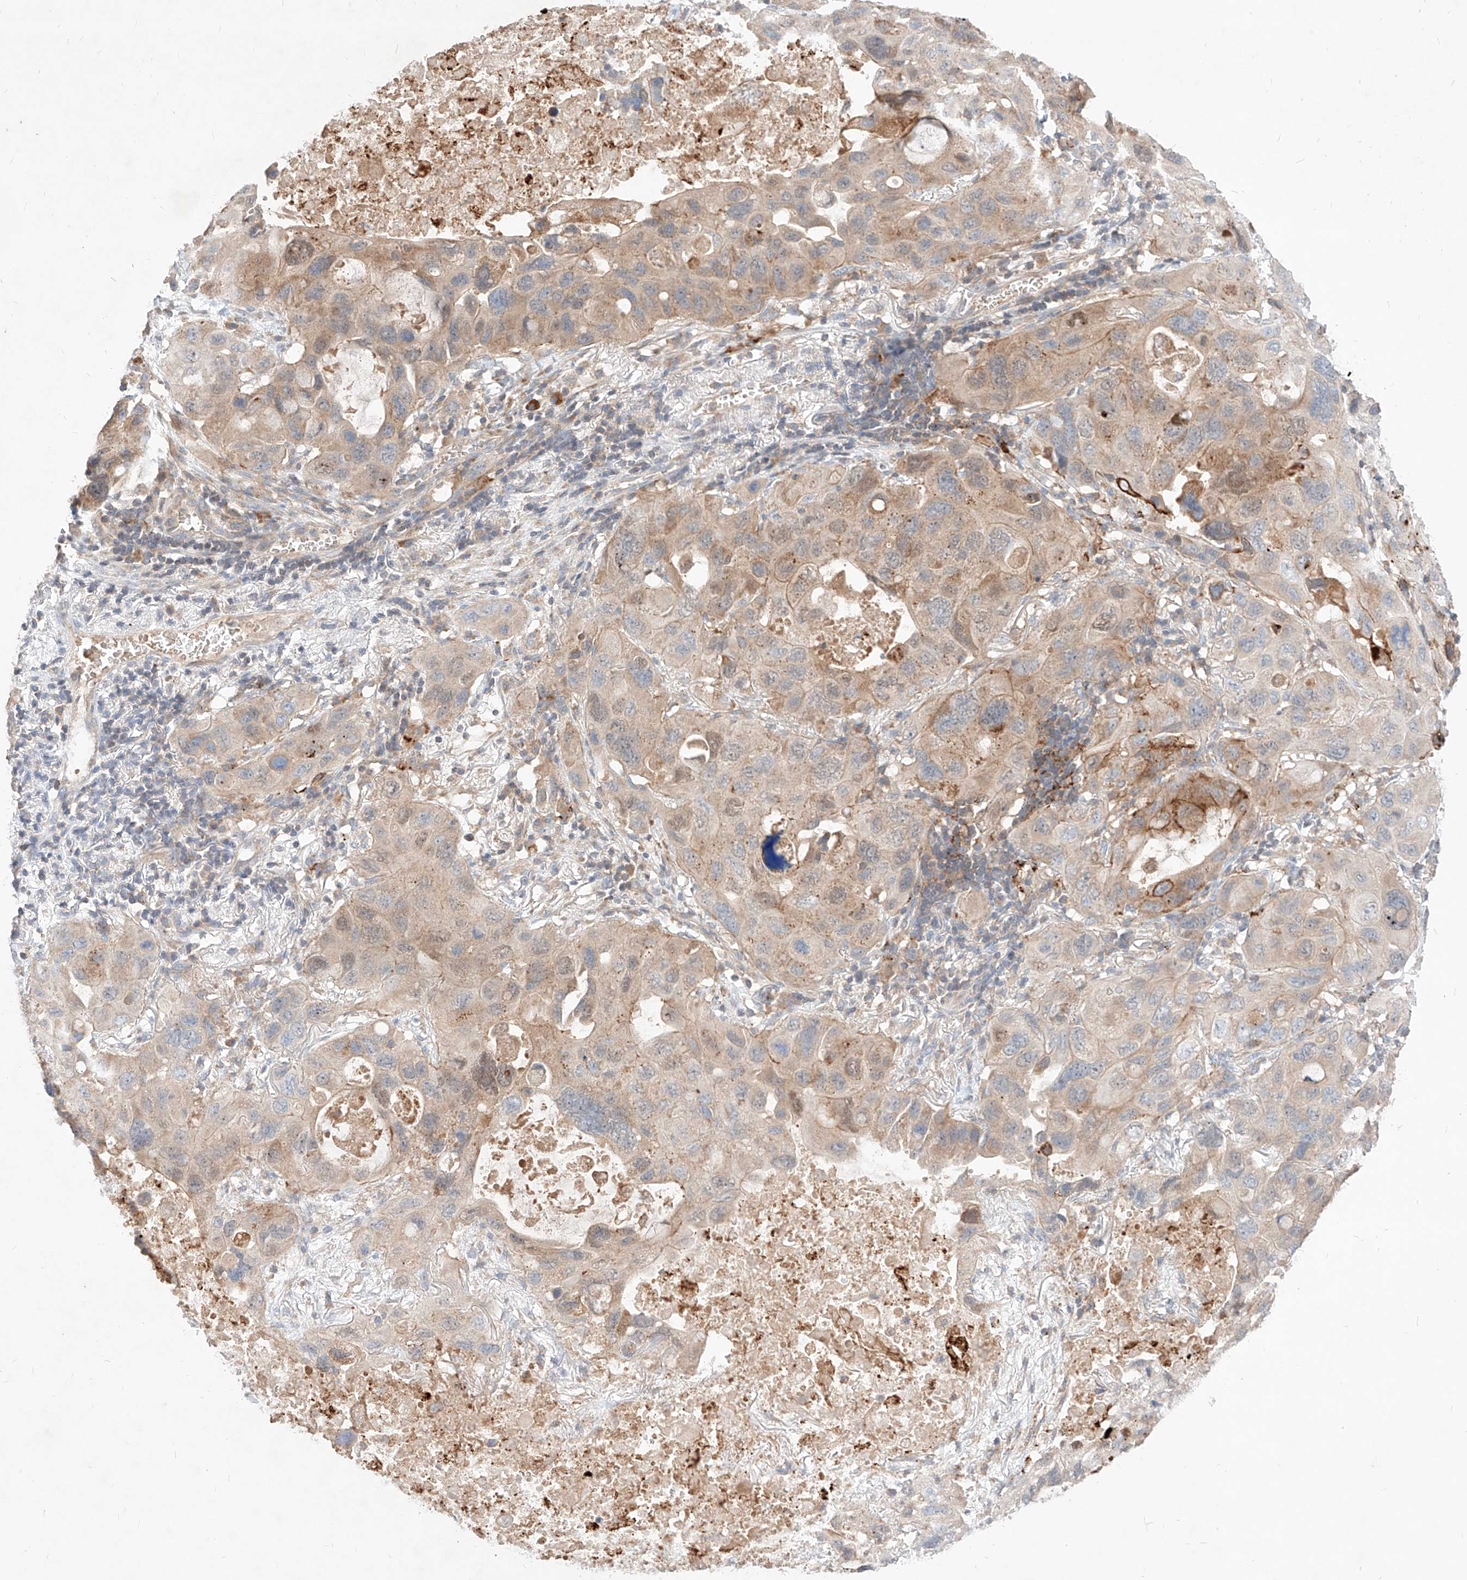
{"staining": {"intensity": "weak", "quantity": ">75%", "location": "cytoplasmic/membranous"}, "tissue": "lung cancer", "cell_type": "Tumor cells", "image_type": "cancer", "snomed": [{"axis": "morphology", "description": "Squamous cell carcinoma, NOS"}, {"axis": "topography", "description": "Lung"}], "caption": "Lung cancer stained for a protein shows weak cytoplasmic/membranous positivity in tumor cells.", "gene": "TSNAX", "patient": {"sex": "female", "age": 73}}